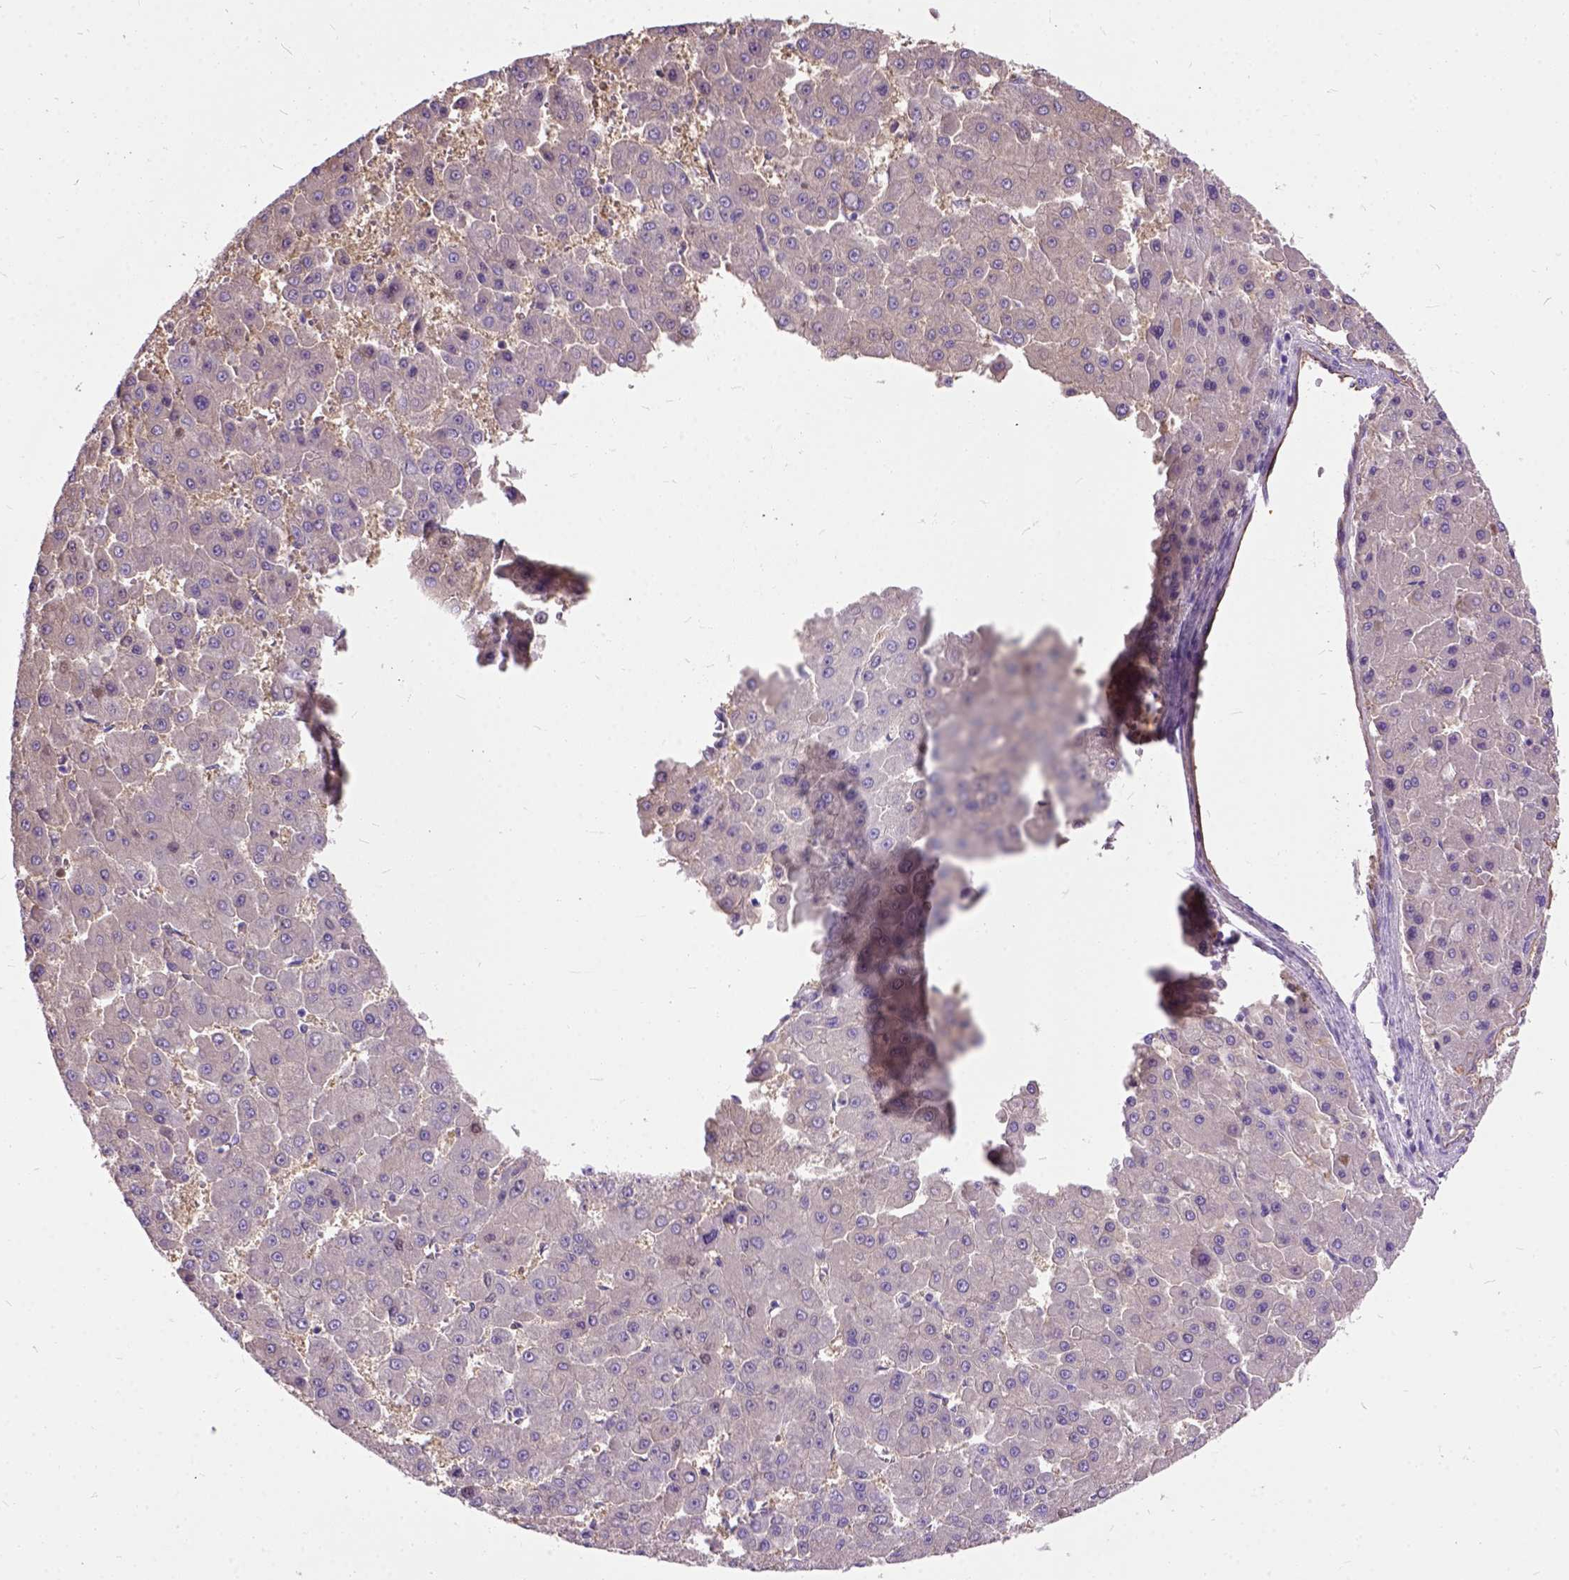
{"staining": {"intensity": "negative", "quantity": "none", "location": "none"}, "tissue": "liver cancer", "cell_type": "Tumor cells", "image_type": "cancer", "snomed": [{"axis": "morphology", "description": "Carcinoma, Hepatocellular, NOS"}, {"axis": "topography", "description": "Liver"}], "caption": "Immunohistochemistry (IHC) of human liver cancer (hepatocellular carcinoma) demonstrates no staining in tumor cells.", "gene": "SEMA4F", "patient": {"sex": "male", "age": 78}}